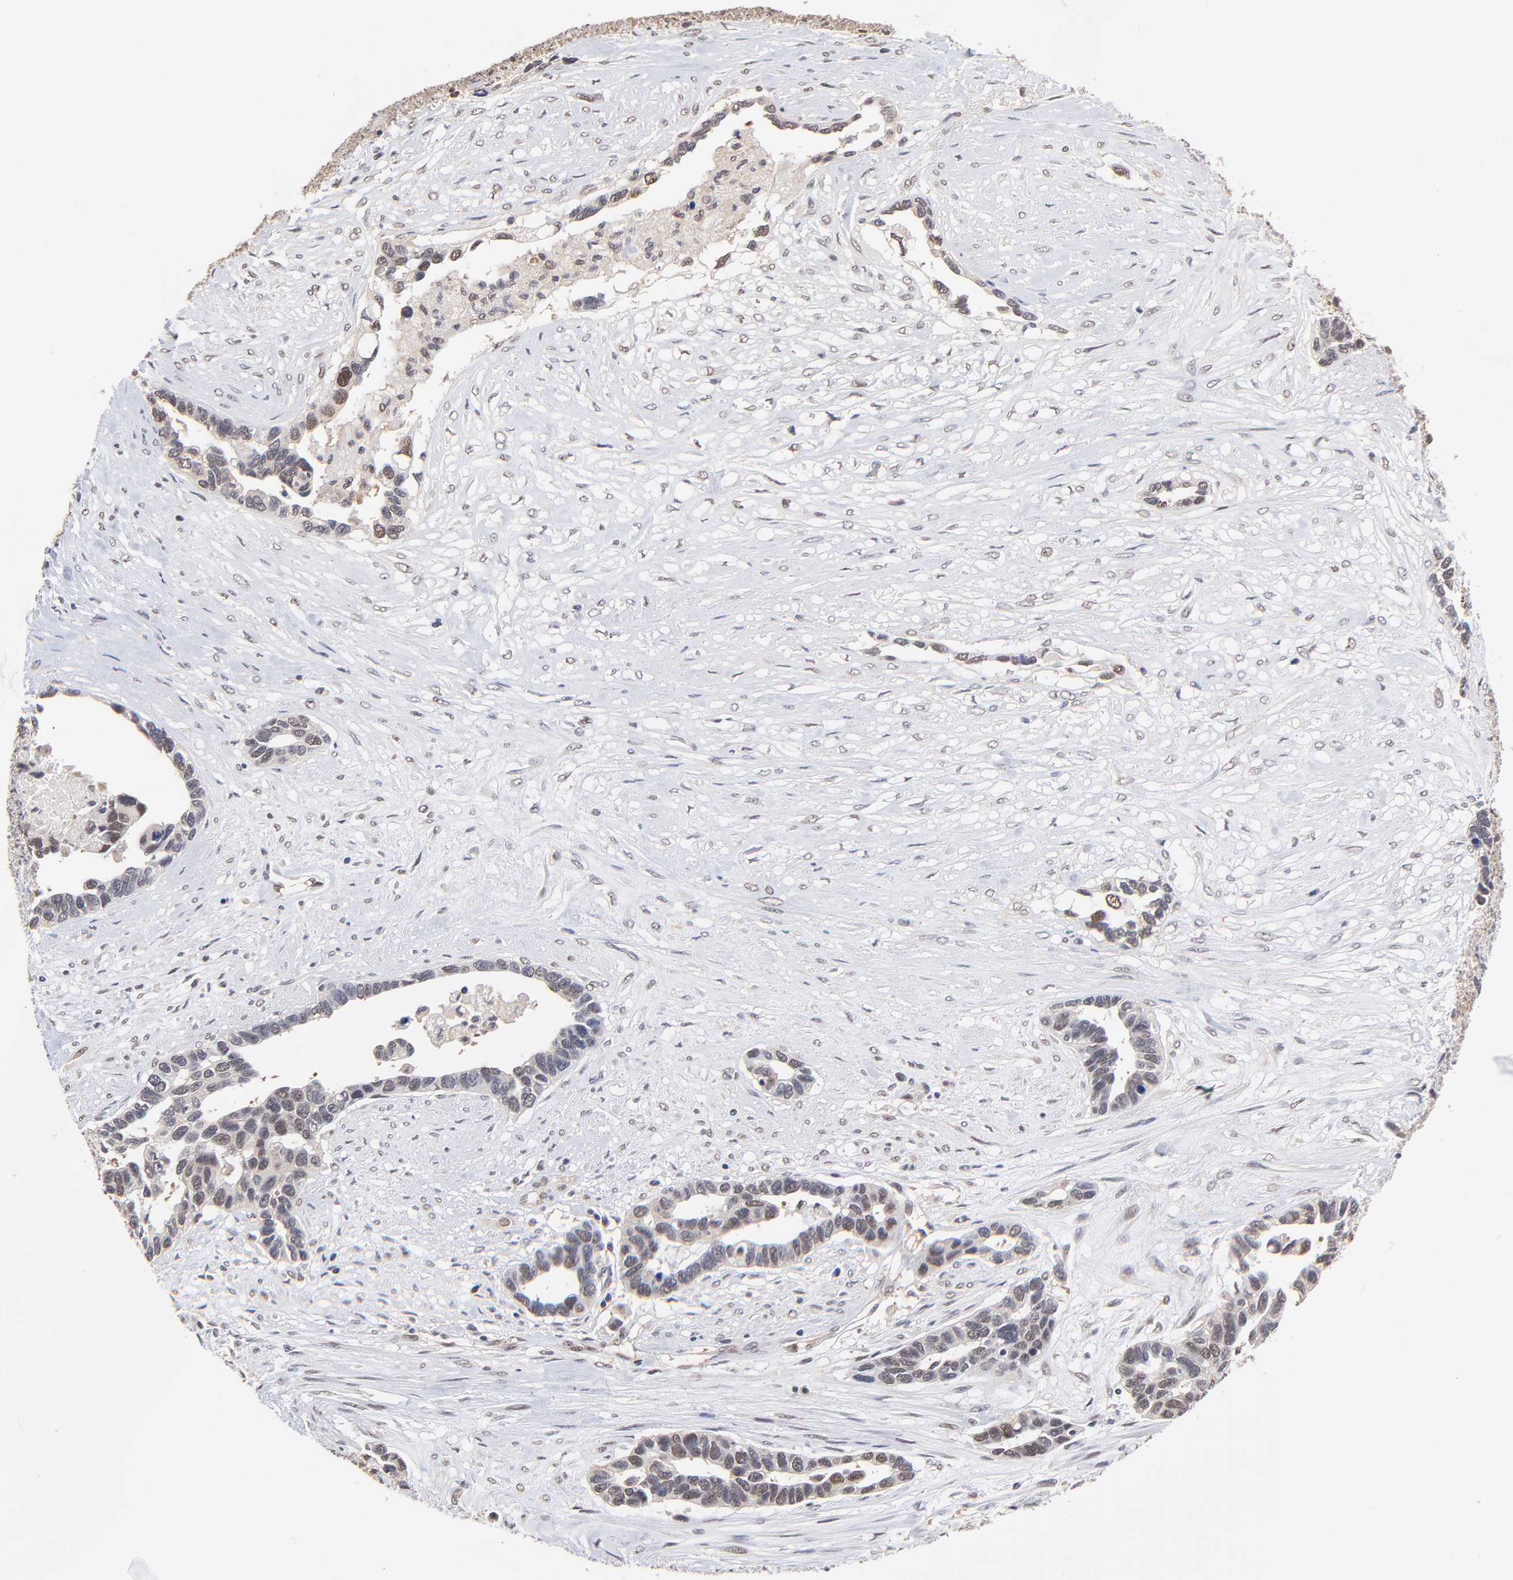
{"staining": {"intensity": "weak", "quantity": "25%-75%", "location": "nuclear"}, "tissue": "ovarian cancer", "cell_type": "Tumor cells", "image_type": "cancer", "snomed": [{"axis": "morphology", "description": "Cystadenocarcinoma, serous, NOS"}, {"axis": "topography", "description": "Ovary"}], "caption": "Immunohistochemistry (IHC) of serous cystadenocarcinoma (ovarian) exhibits low levels of weak nuclear positivity in about 25%-75% of tumor cells. Ihc stains the protein in brown and the nuclei are stained blue.", "gene": "PSMC4", "patient": {"sex": "female", "age": 54}}